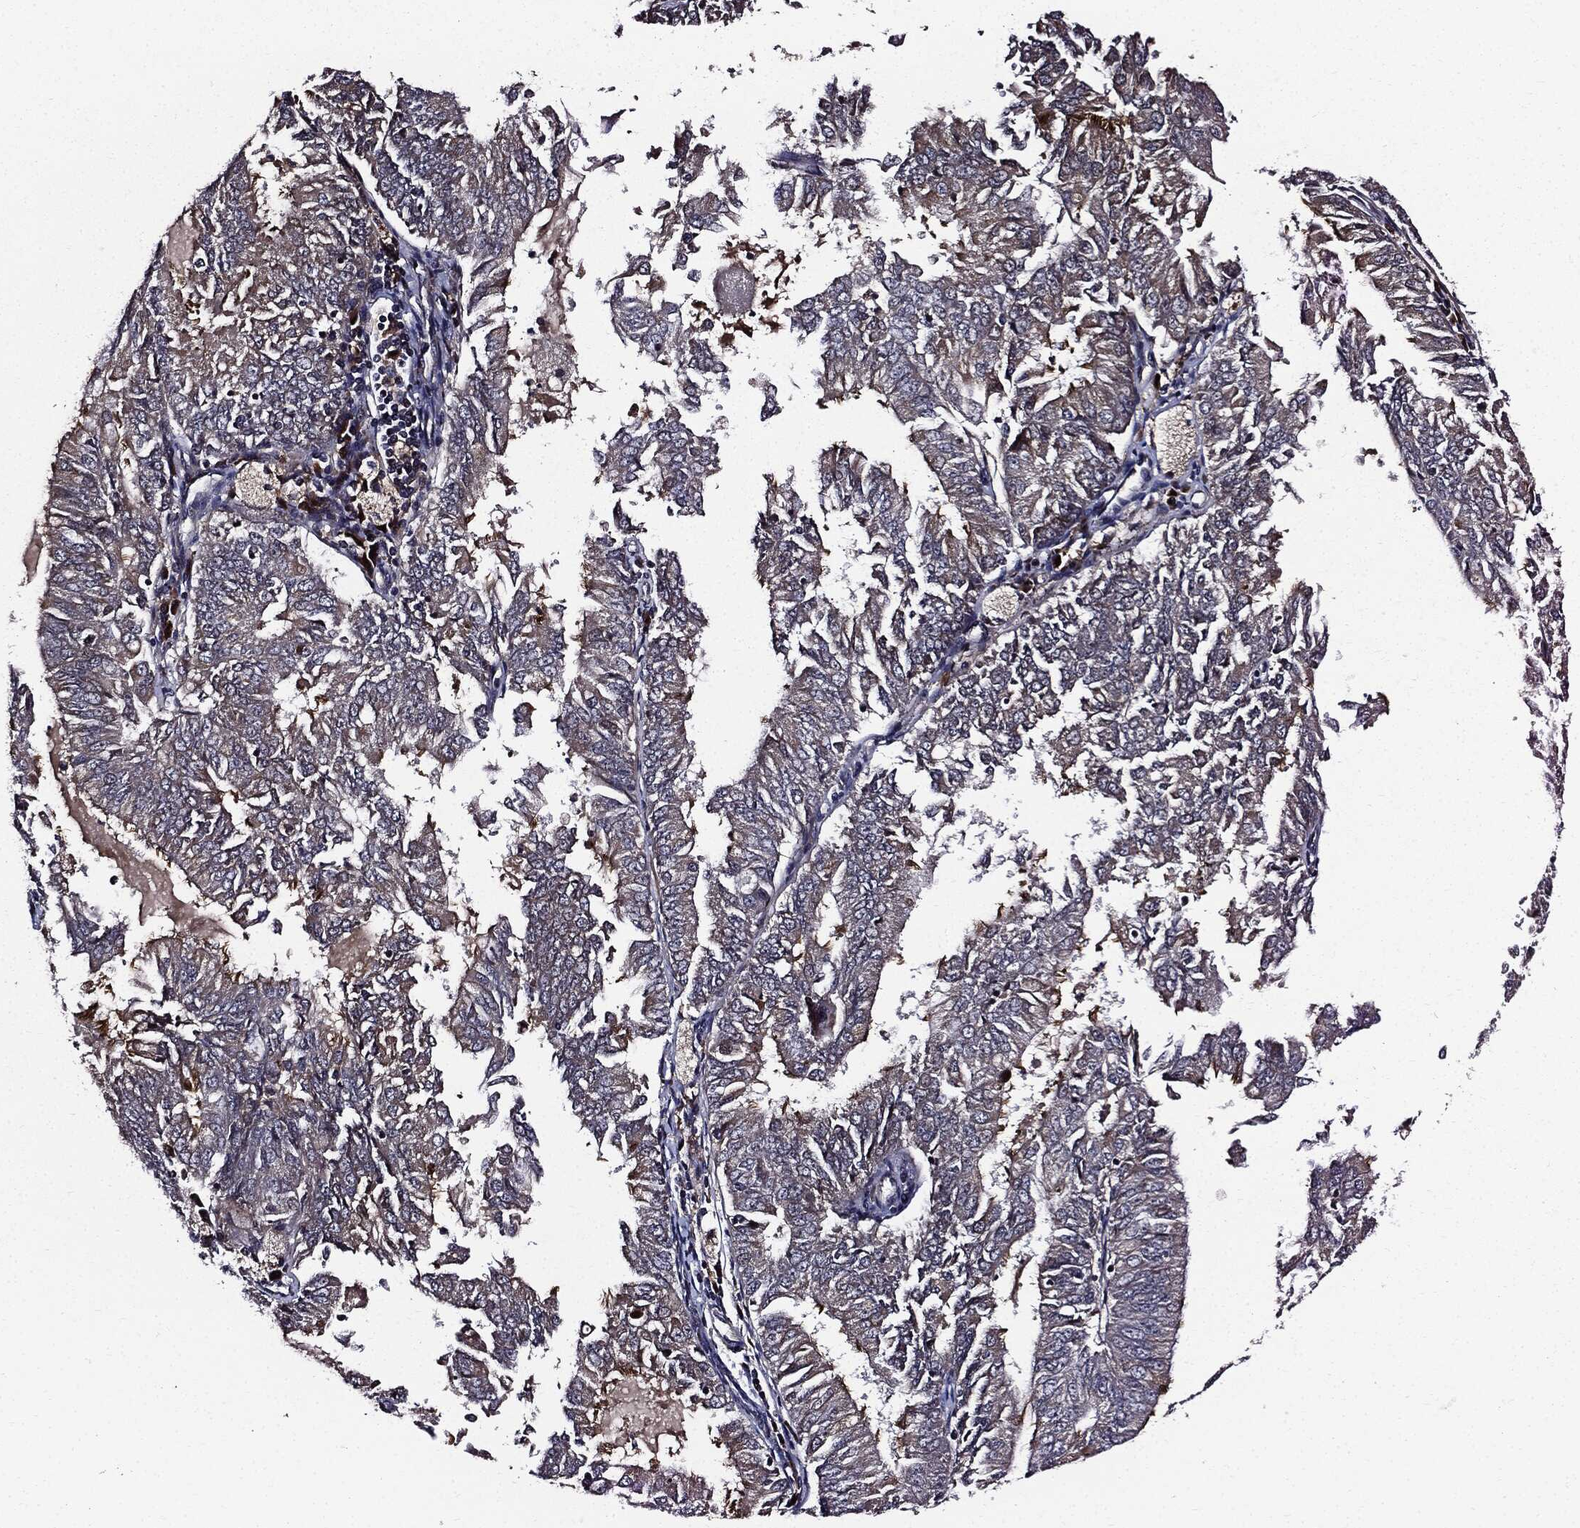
{"staining": {"intensity": "weak", "quantity": "25%-75%", "location": "cytoplasmic/membranous"}, "tissue": "endometrial cancer", "cell_type": "Tumor cells", "image_type": "cancer", "snomed": [{"axis": "morphology", "description": "Adenocarcinoma, NOS"}, {"axis": "topography", "description": "Endometrium"}], "caption": "Immunohistochemistry (IHC) histopathology image of human endometrial adenocarcinoma stained for a protein (brown), which demonstrates low levels of weak cytoplasmic/membranous staining in about 25%-75% of tumor cells.", "gene": "HTT", "patient": {"sex": "female", "age": 57}}